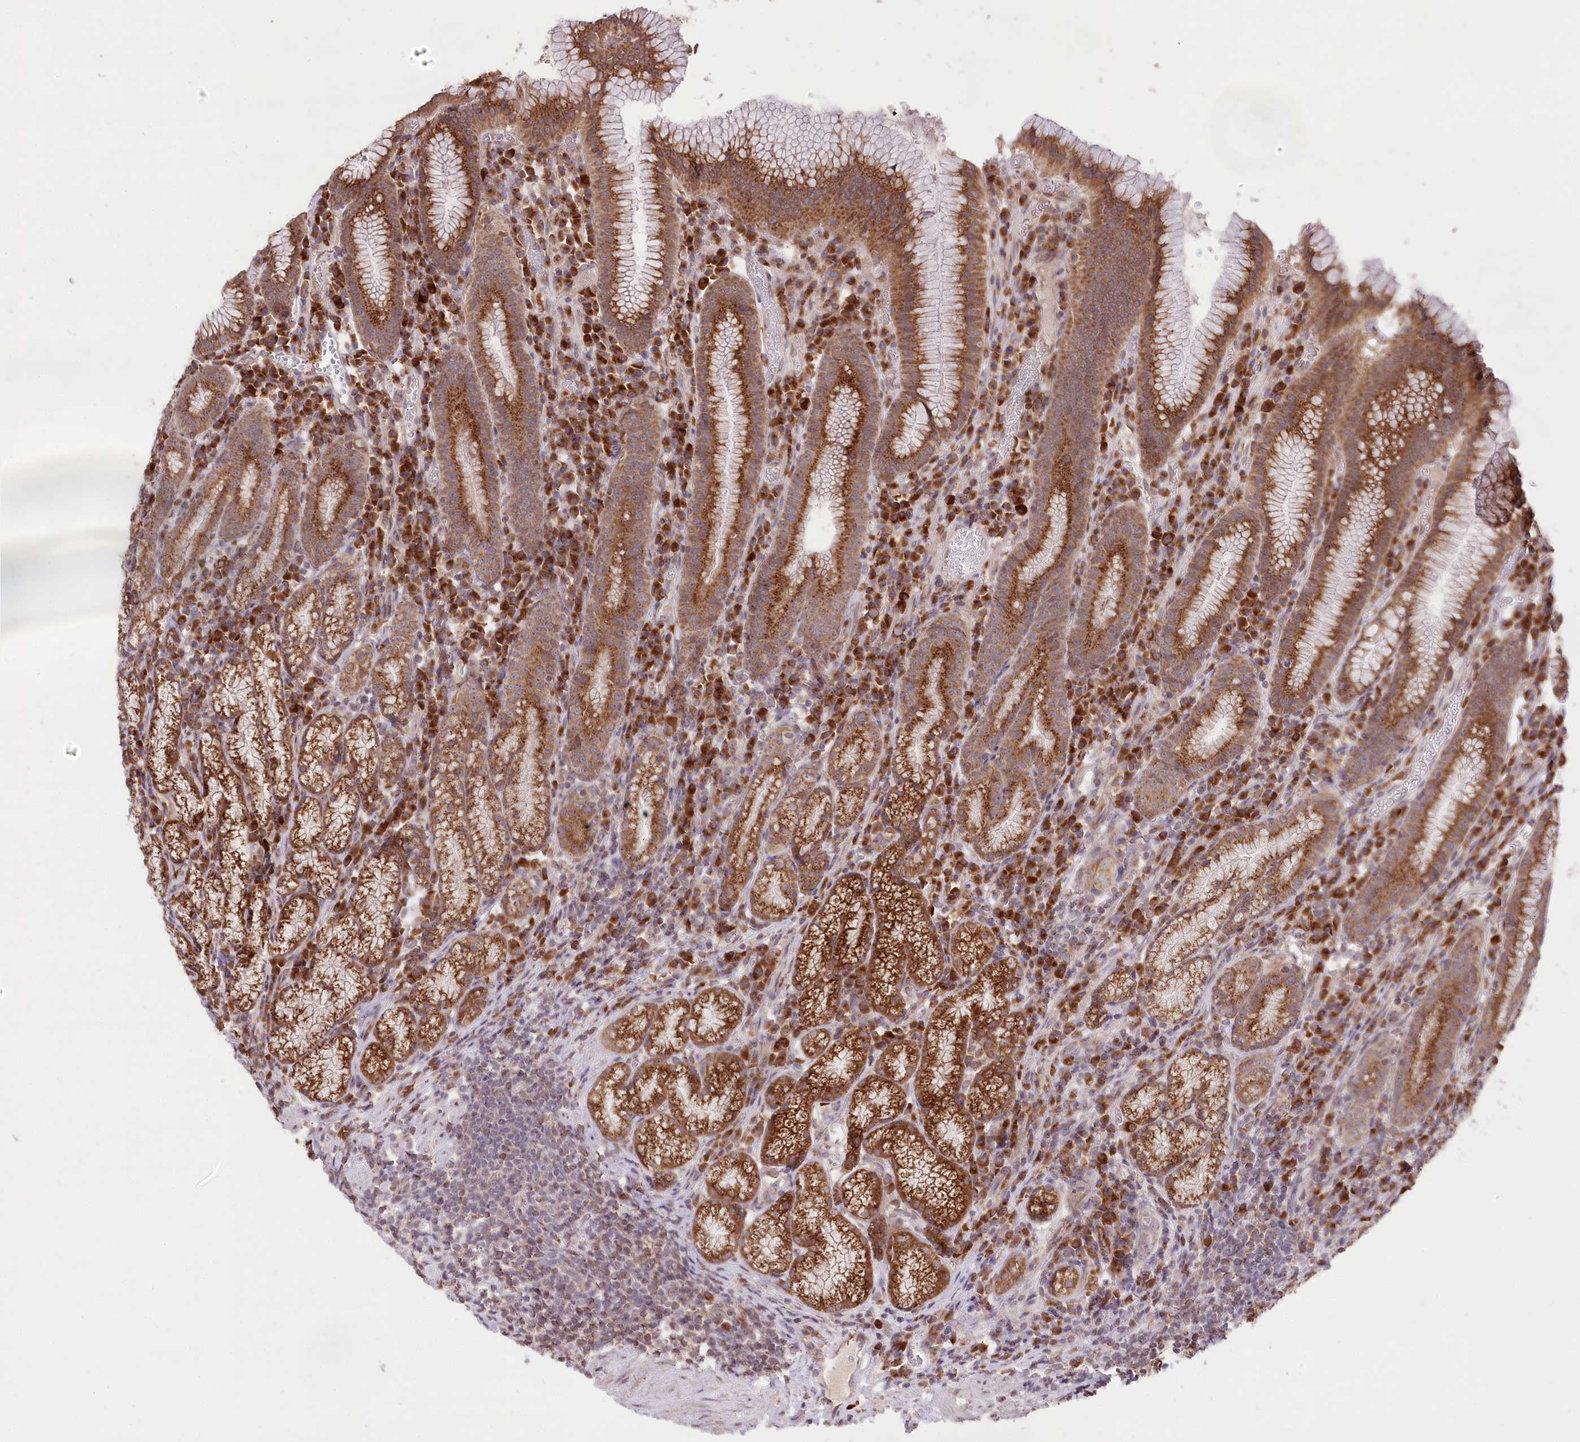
{"staining": {"intensity": "strong", "quantity": ">75%", "location": "cytoplasmic/membranous"}, "tissue": "stomach", "cell_type": "Glandular cells", "image_type": "normal", "snomed": [{"axis": "morphology", "description": "Normal tissue, NOS"}, {"axis": "topography", "description": "Stomach"}], "caption": "Strong cytoplasmic/membranous protein expression is seen in approximately >75% of glandular cells in stomach.", "gene": "STT3B", "patient": {"sex": "male", "age": 55}}